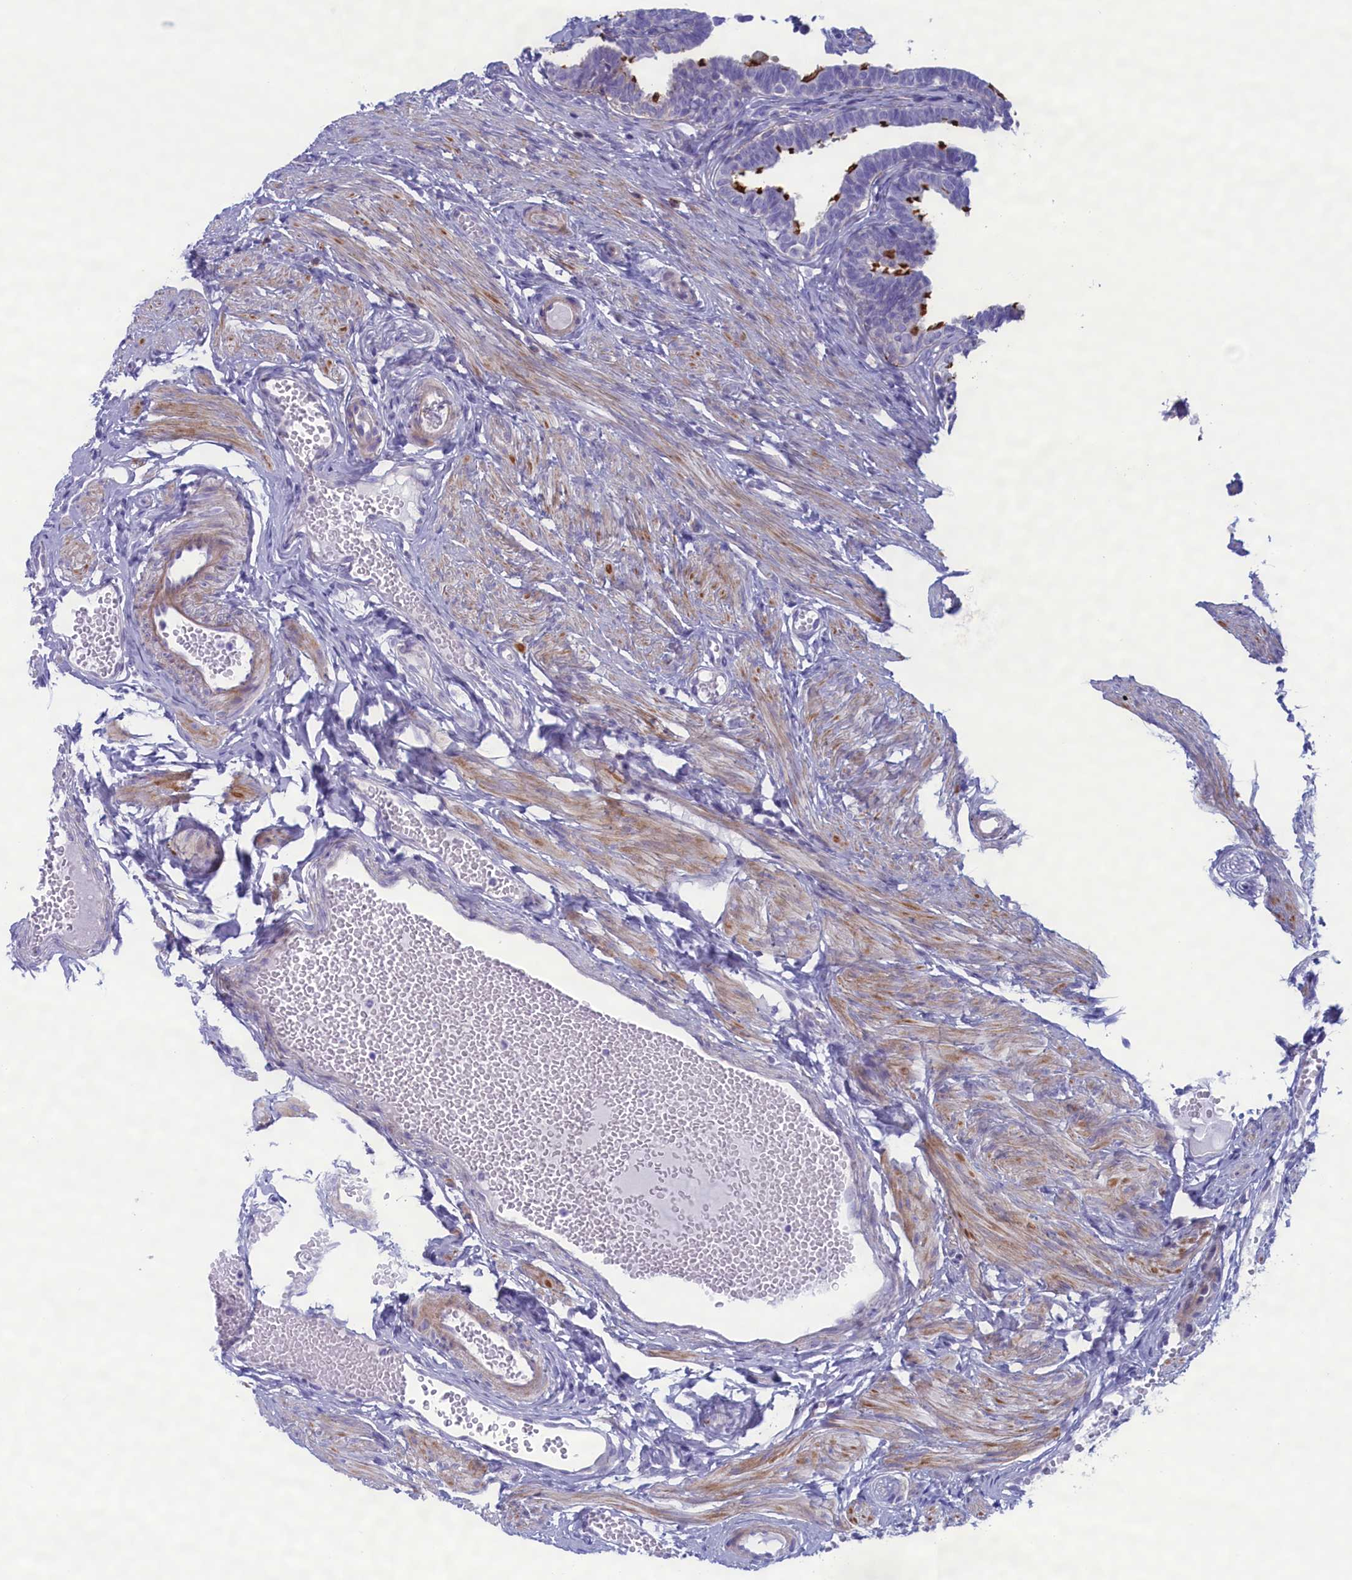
{"staining": {"intensity": "moderate", "quantity": "<25%", "location": "cytoplasmic/membranous"}, "tissue": "fallopian tube", "cell_type": "Glandular cells", "image_type": "normal", "snomed": [{"axis": "morphology", "description": "Normal tissue, NOS"}, {"axis": "topography", "description": "Fallopian tube"}, {"axis": "topography", "description": "Ovary"}], "caption": "DAB (3,3'-diaminobenzidine) immunohistochemical staining of unremarkable fallopian tube demonstrates moderate cytoplasmic/membranous protein expression in approximately <25% of glandular cells. The staining is performed using DAB (3,3'-diaminobenzidine) brown chromogen to label protein expression. The nuclei are counter-stained blue using hematoxylin.", "gene": "MPV17L2", "patient": {"sex": "female", "age": 23}}